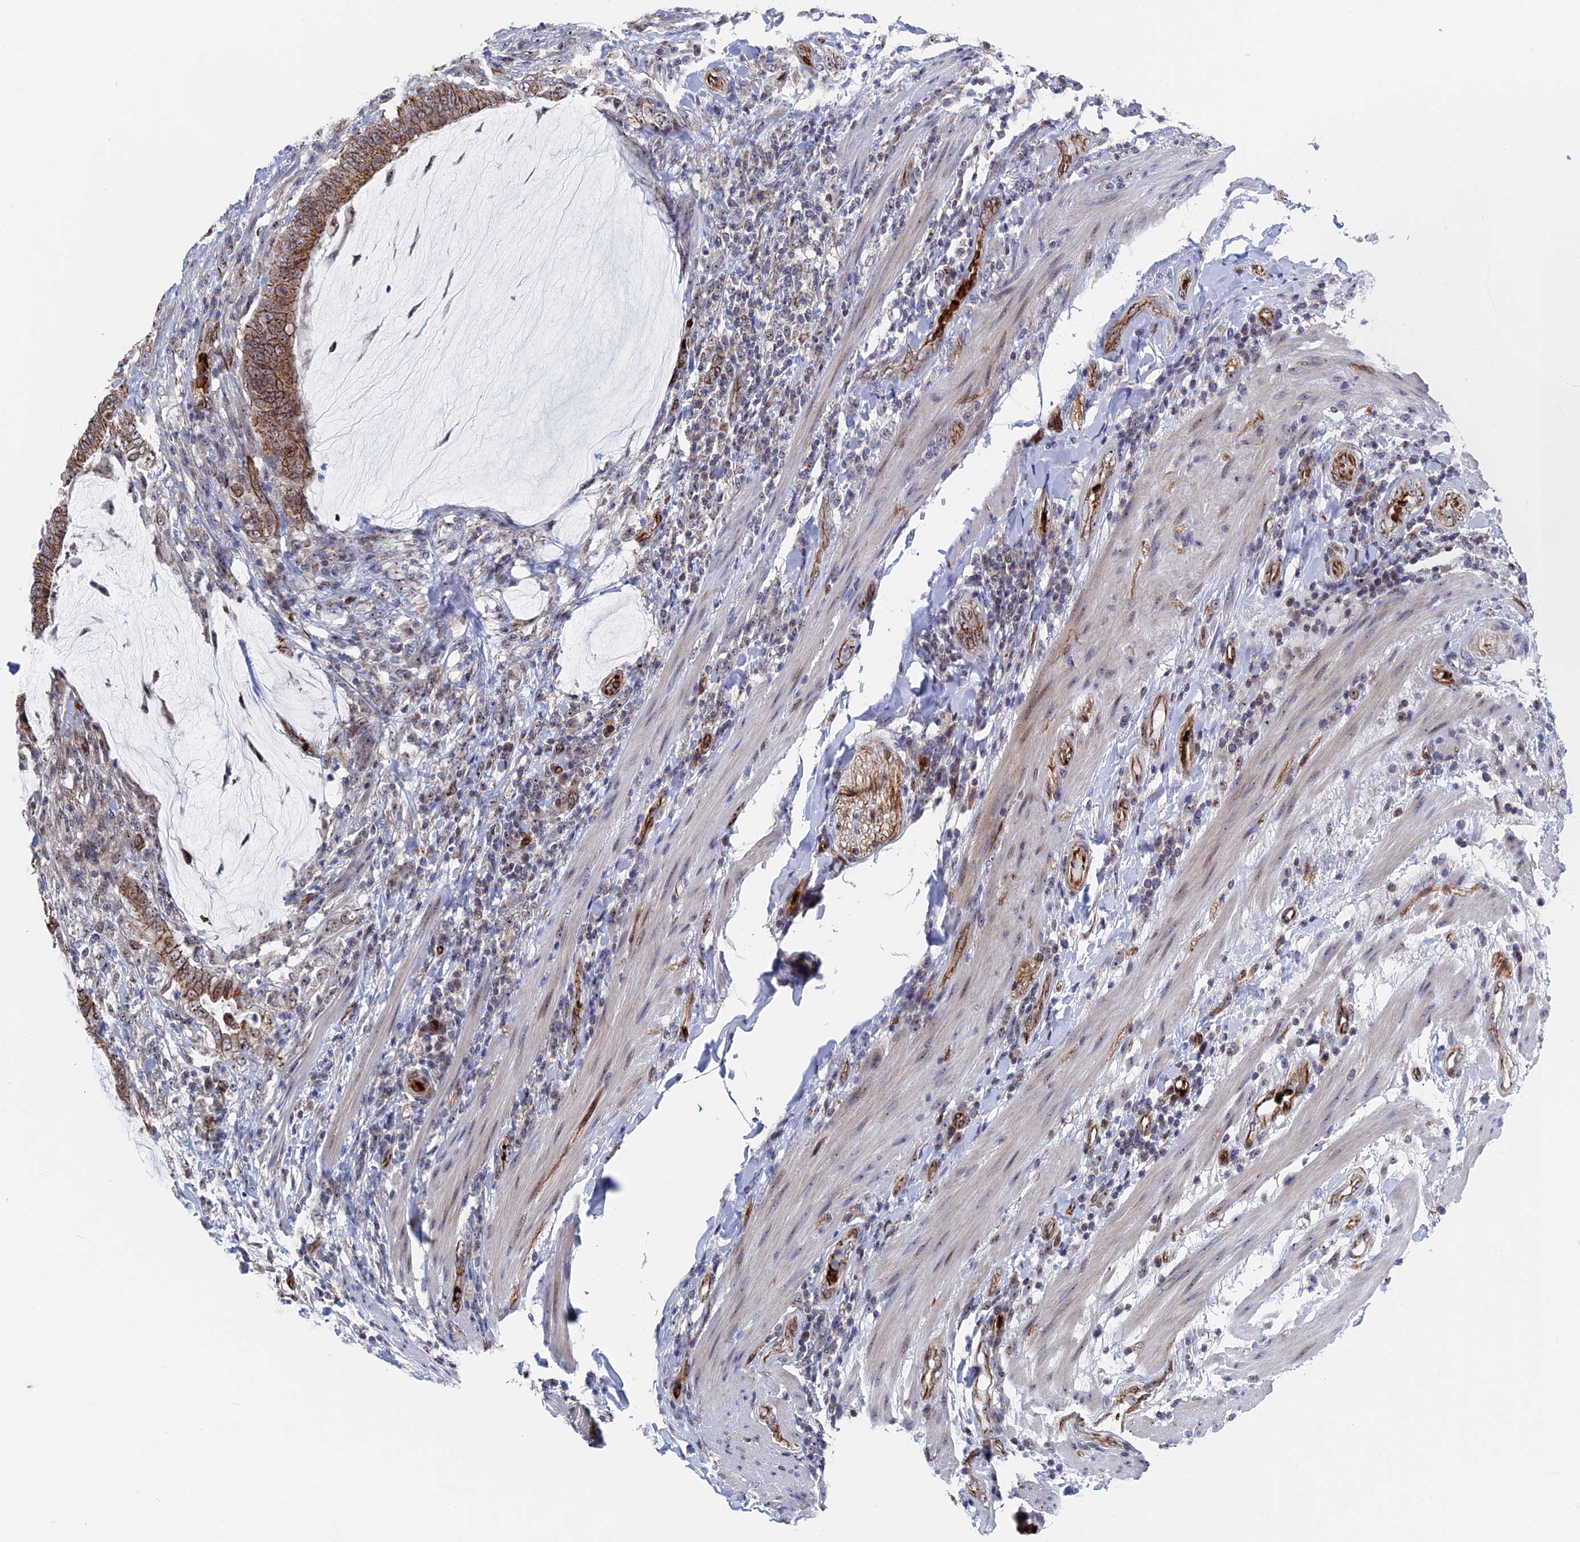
{"staining": {"intensity": "moderate", "quantity": ">75%", "location": "cytoplasmic/membranous,nuclear"}, "tissue": "colorectal cancer", "cell_type": "Tumor cells", "image_type": "cancer", "snomed": [{"axis": "morphology", "description": "Adenocarcinoma, NOS"}, {"axis": "topography", "description": "Colon"}], "caption": "A medium amount of moderate cytoplasmic/membranous and nuclear expression is identified in approximately >75% of tumor cells in colorectal cancer tissue.", "gene": "EXOSC9", "patient": {"sex": "female", "age": 66}}